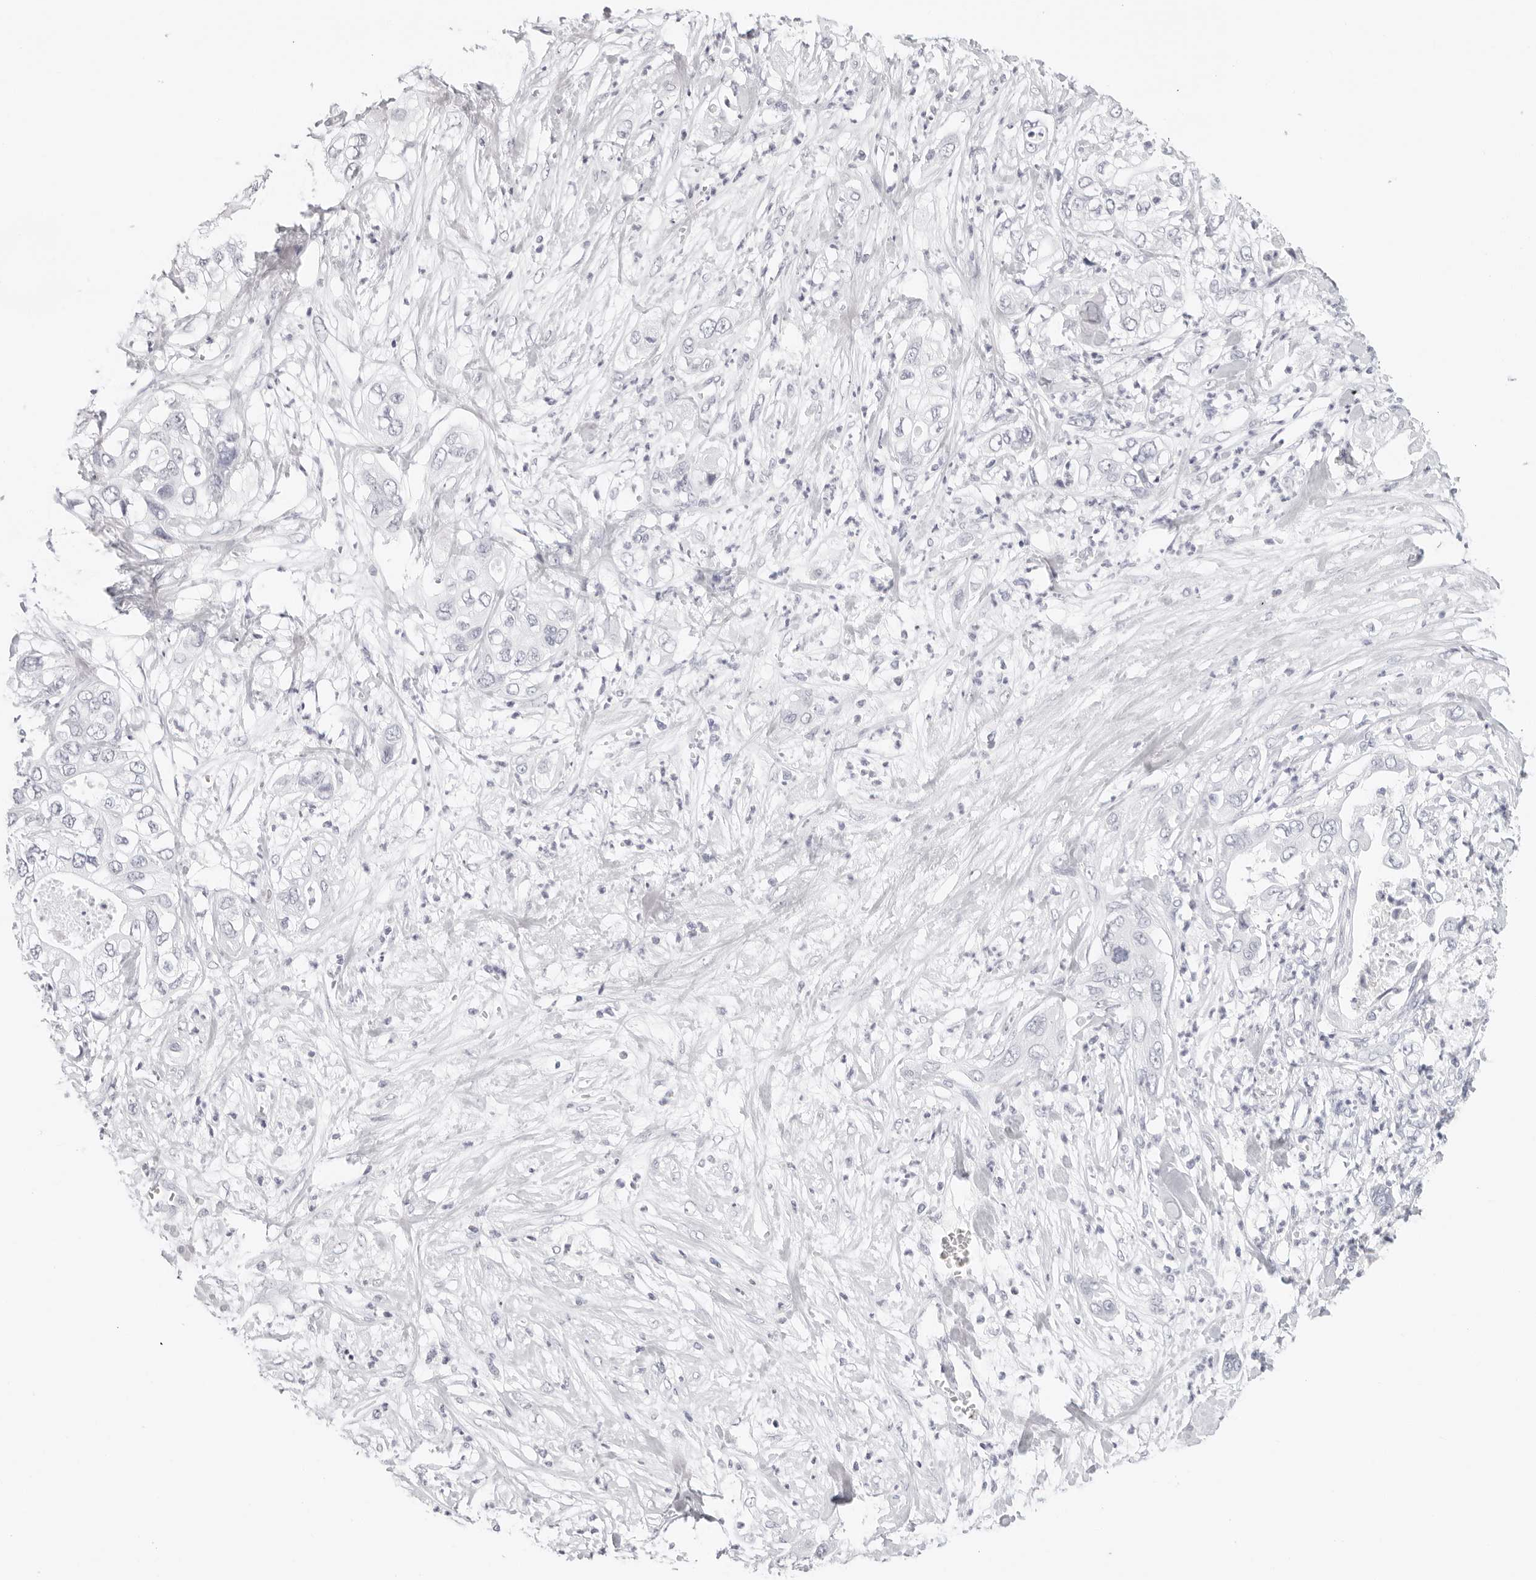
{"staining": {"intensity": "negative", "quantity": "none", "location": "none"}, "tissue": "pancreatic cancer", "cell_type": "Tumor cells", "image_type": "cancer", "snomed": [{"axis": "morphology", "description": "Adenocarcinoma, NOS"}, {"axis": "topography", "description": "Pancreas"}], "caption": "IHC of human pancreatic adenocarcinoma shows no staining in tumor cells.", "gene": "AGMAT", "patient": {"sex": "female", "age": 78}}